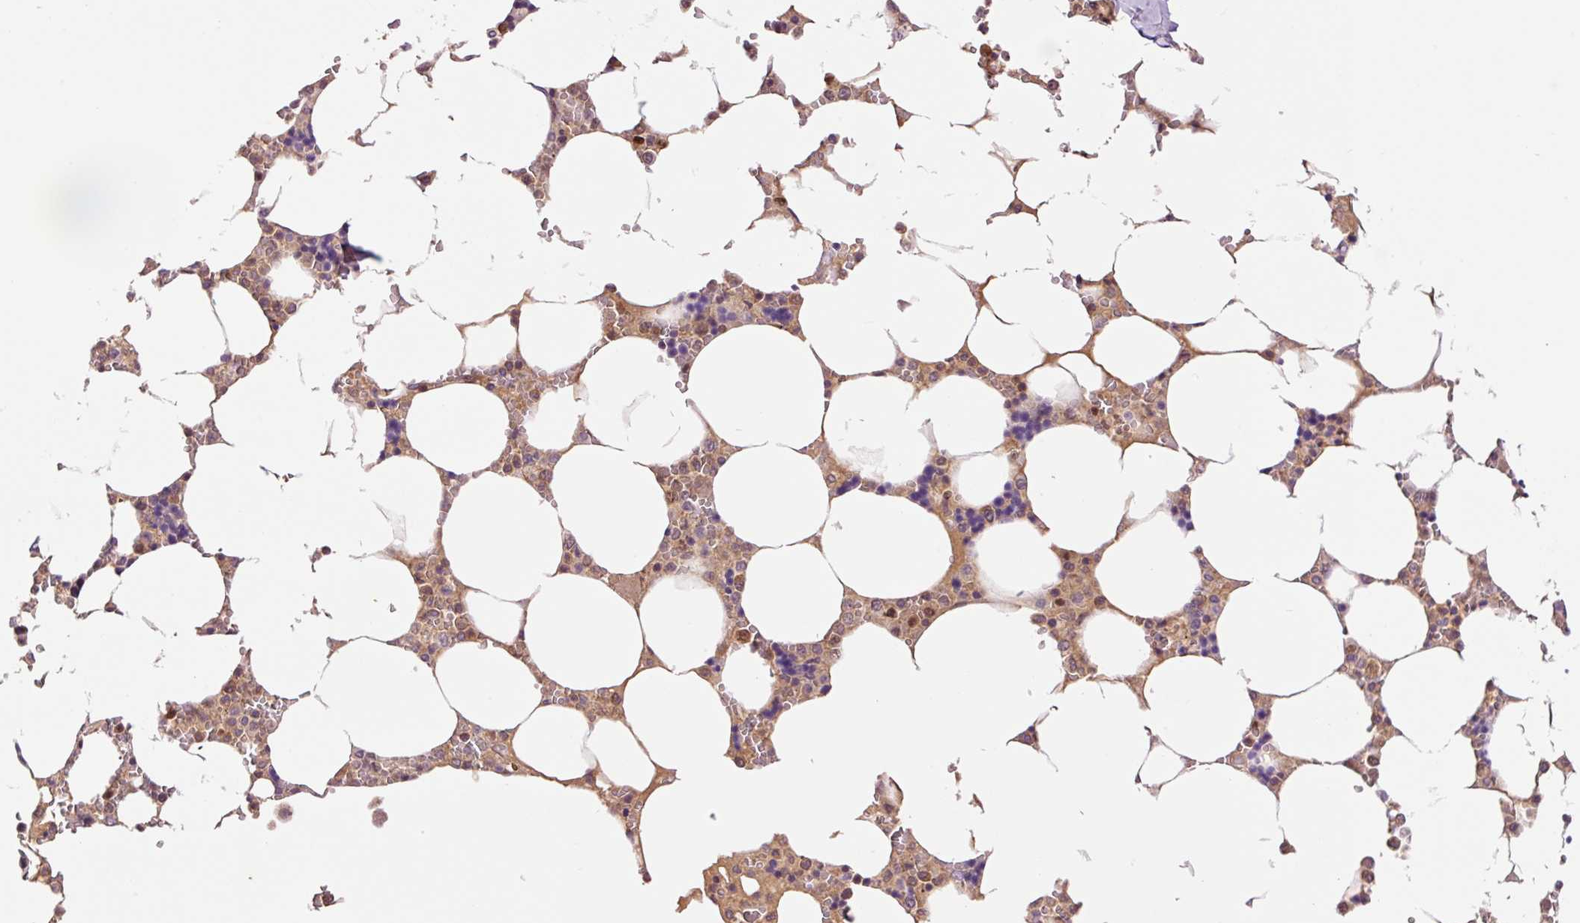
{"staining": {"intensity": "moderate", "quantity": "25%-75%", "location": "cytoplasmic/membranous,nuclear"}, "tissue": "bone marrow", "cell_type": "Hematopoietic cells", "image_type": "normal", "snomed": [{"axis": "morphology", "description": "Normal tissue, NOS"}, {"axis": "topography", "description": "Bone marrow"}], "caption": "Unremarkable bone marrow shows moderate cytoplasmic/membranous,nuclear expression in approximately 25%-75% of hematopoietic cells Nuclei are stained in blue..", "gene": "DPPA4", "patient": {"sex": "male", "age": 64}}